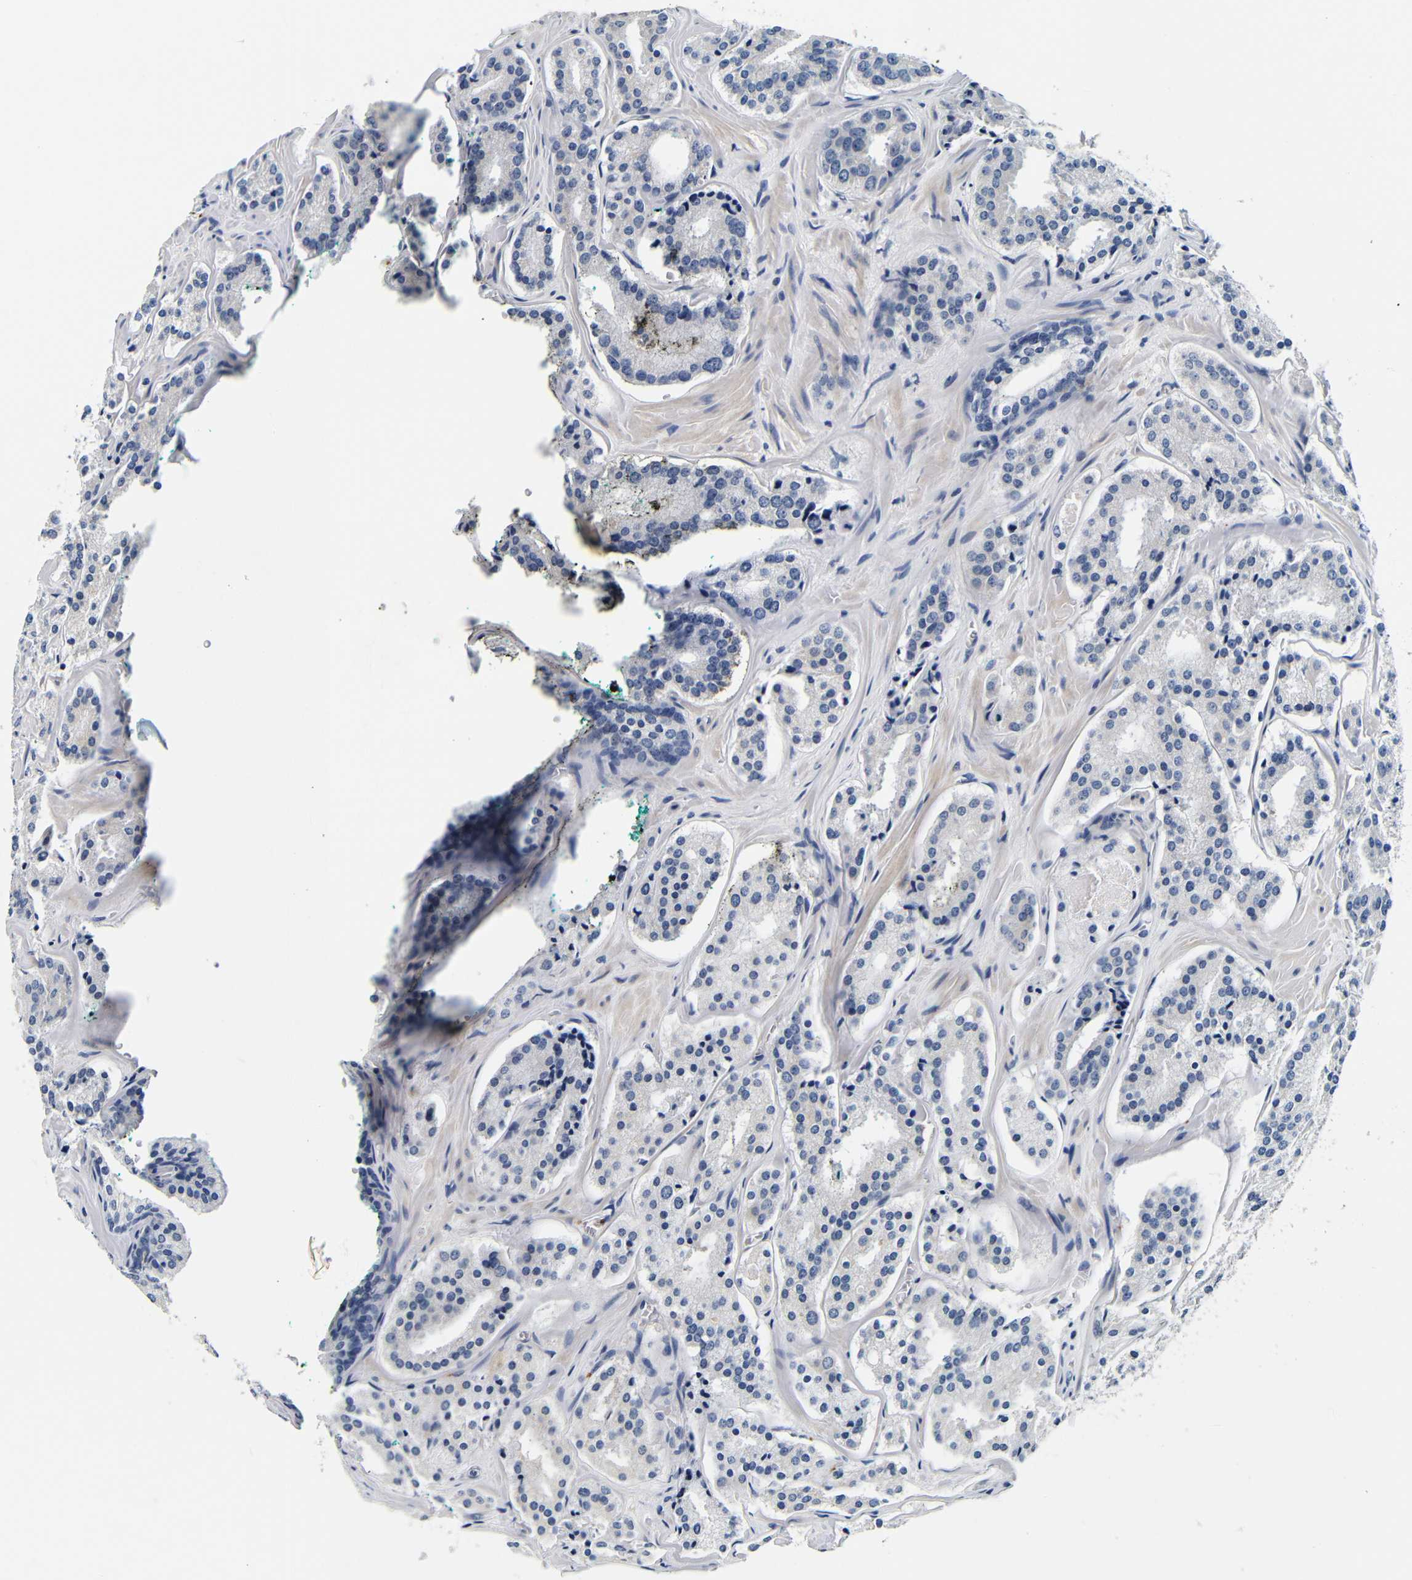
{"staining": {"intensity": "negative", "quantity": "none", "location": "none"}, "tissue": "prostate cancer", "cell_type": "Tumor cells", "image_type": "cancer", "snomed": [{"axis": "morphology", "description": "Adenocarcinoma, High grade"}, {"axis": "topography", "description": "Prostate"}], "caption": "Adenocarcinoma (high-grade) (prostate) was stained to show a protein in brown. There is no significant staining in tumor cells.", "gene": "GP1BA", "patient": {"sex": "male", "age": 60}}